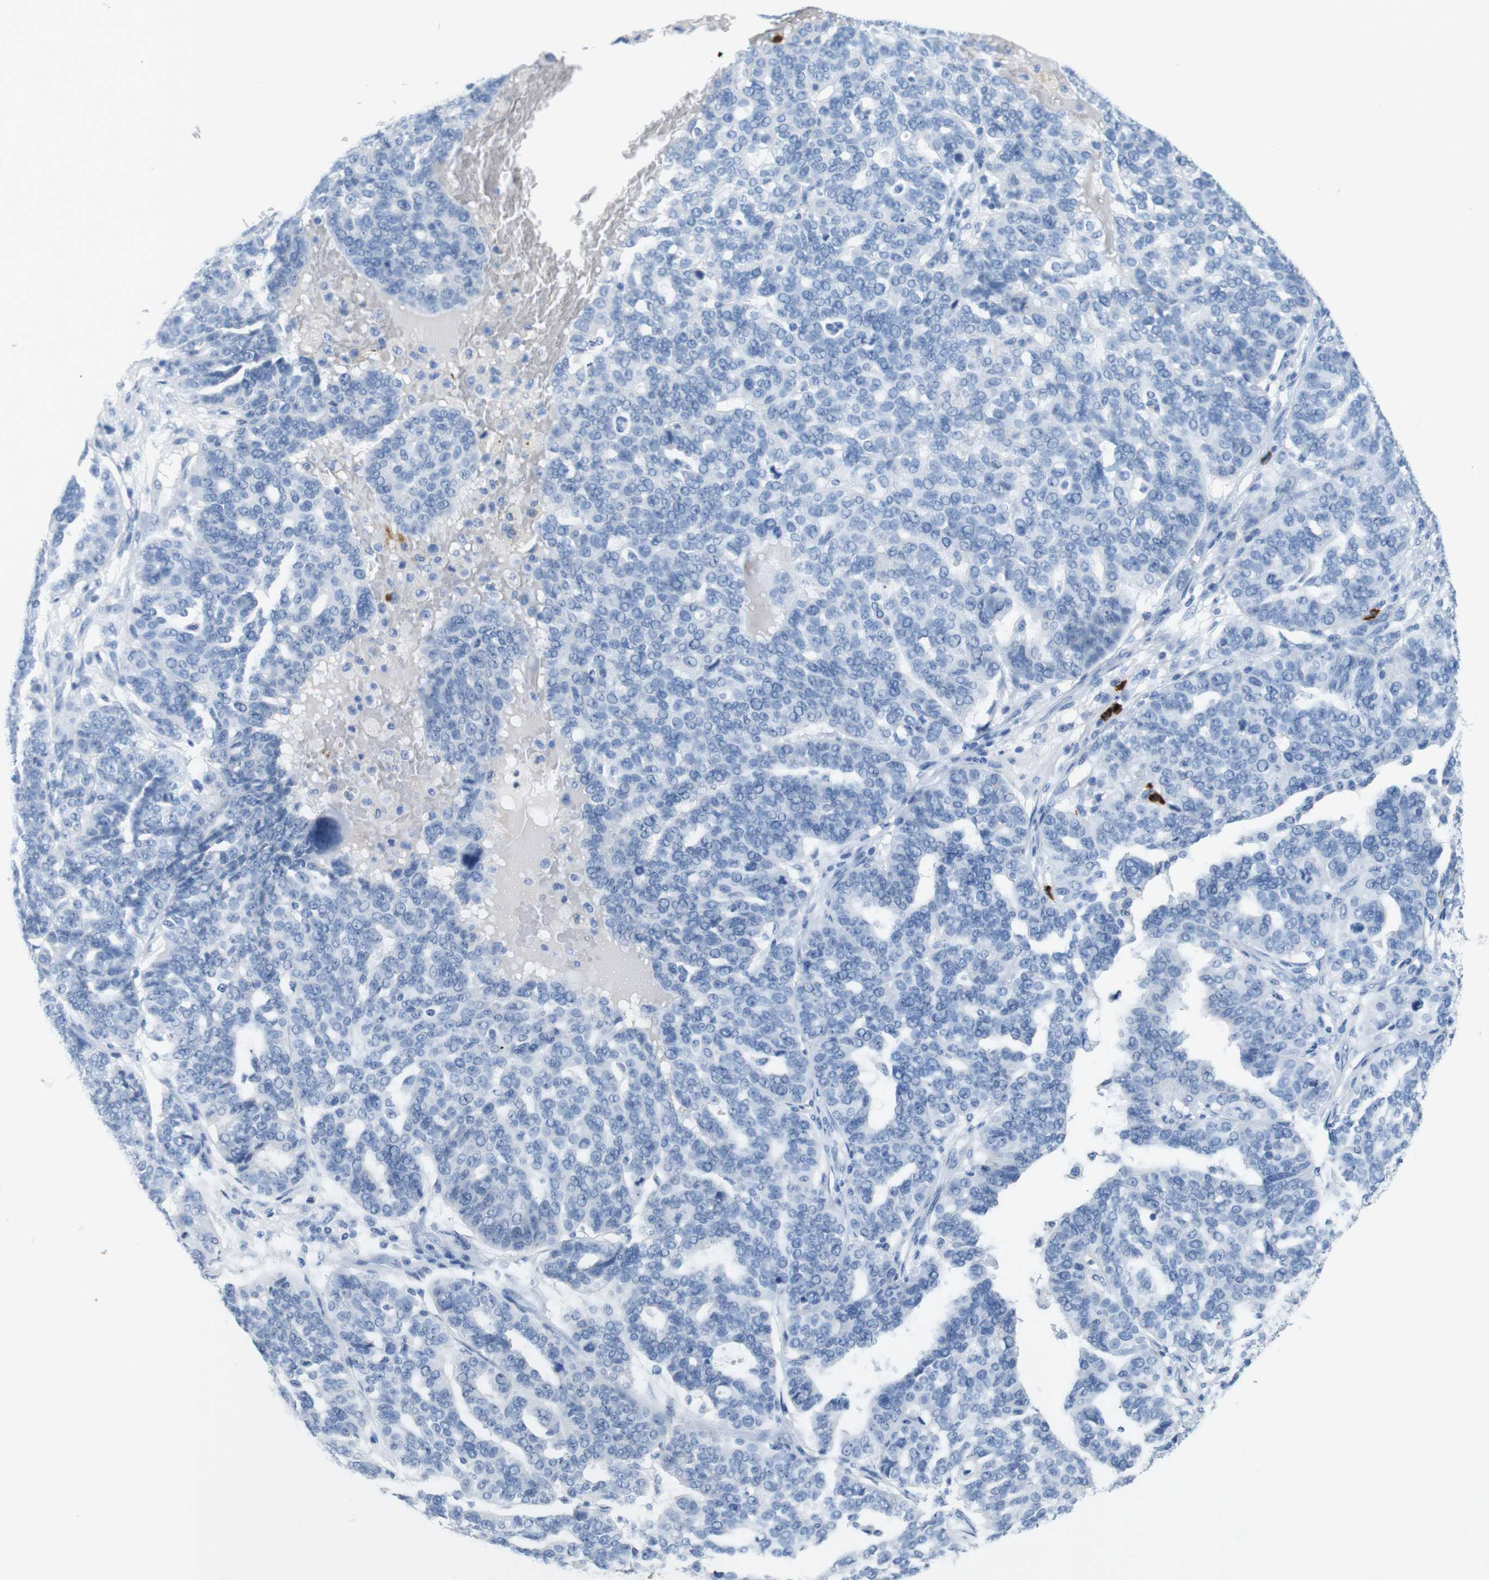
{"staining": {"intensity": "negative", "quantity": "none", "location": "none"}, "tissue": "ovarian cancer", "cell_type": "Tumor cells", "image_type": "cancer", "snomed": [{"axis": "morphology", "description": "Cystadenocarcinoma, serous, NOS"}, {"axis": "topography", "description": "Ovary"}], "caption": "Protein analysis of serous cystadenocarcinoma (ovarian) demonstrates no significant staining in tumor cells.", "gene": "MCEMP1", "patient": {"sex": "female", "age": 59}}